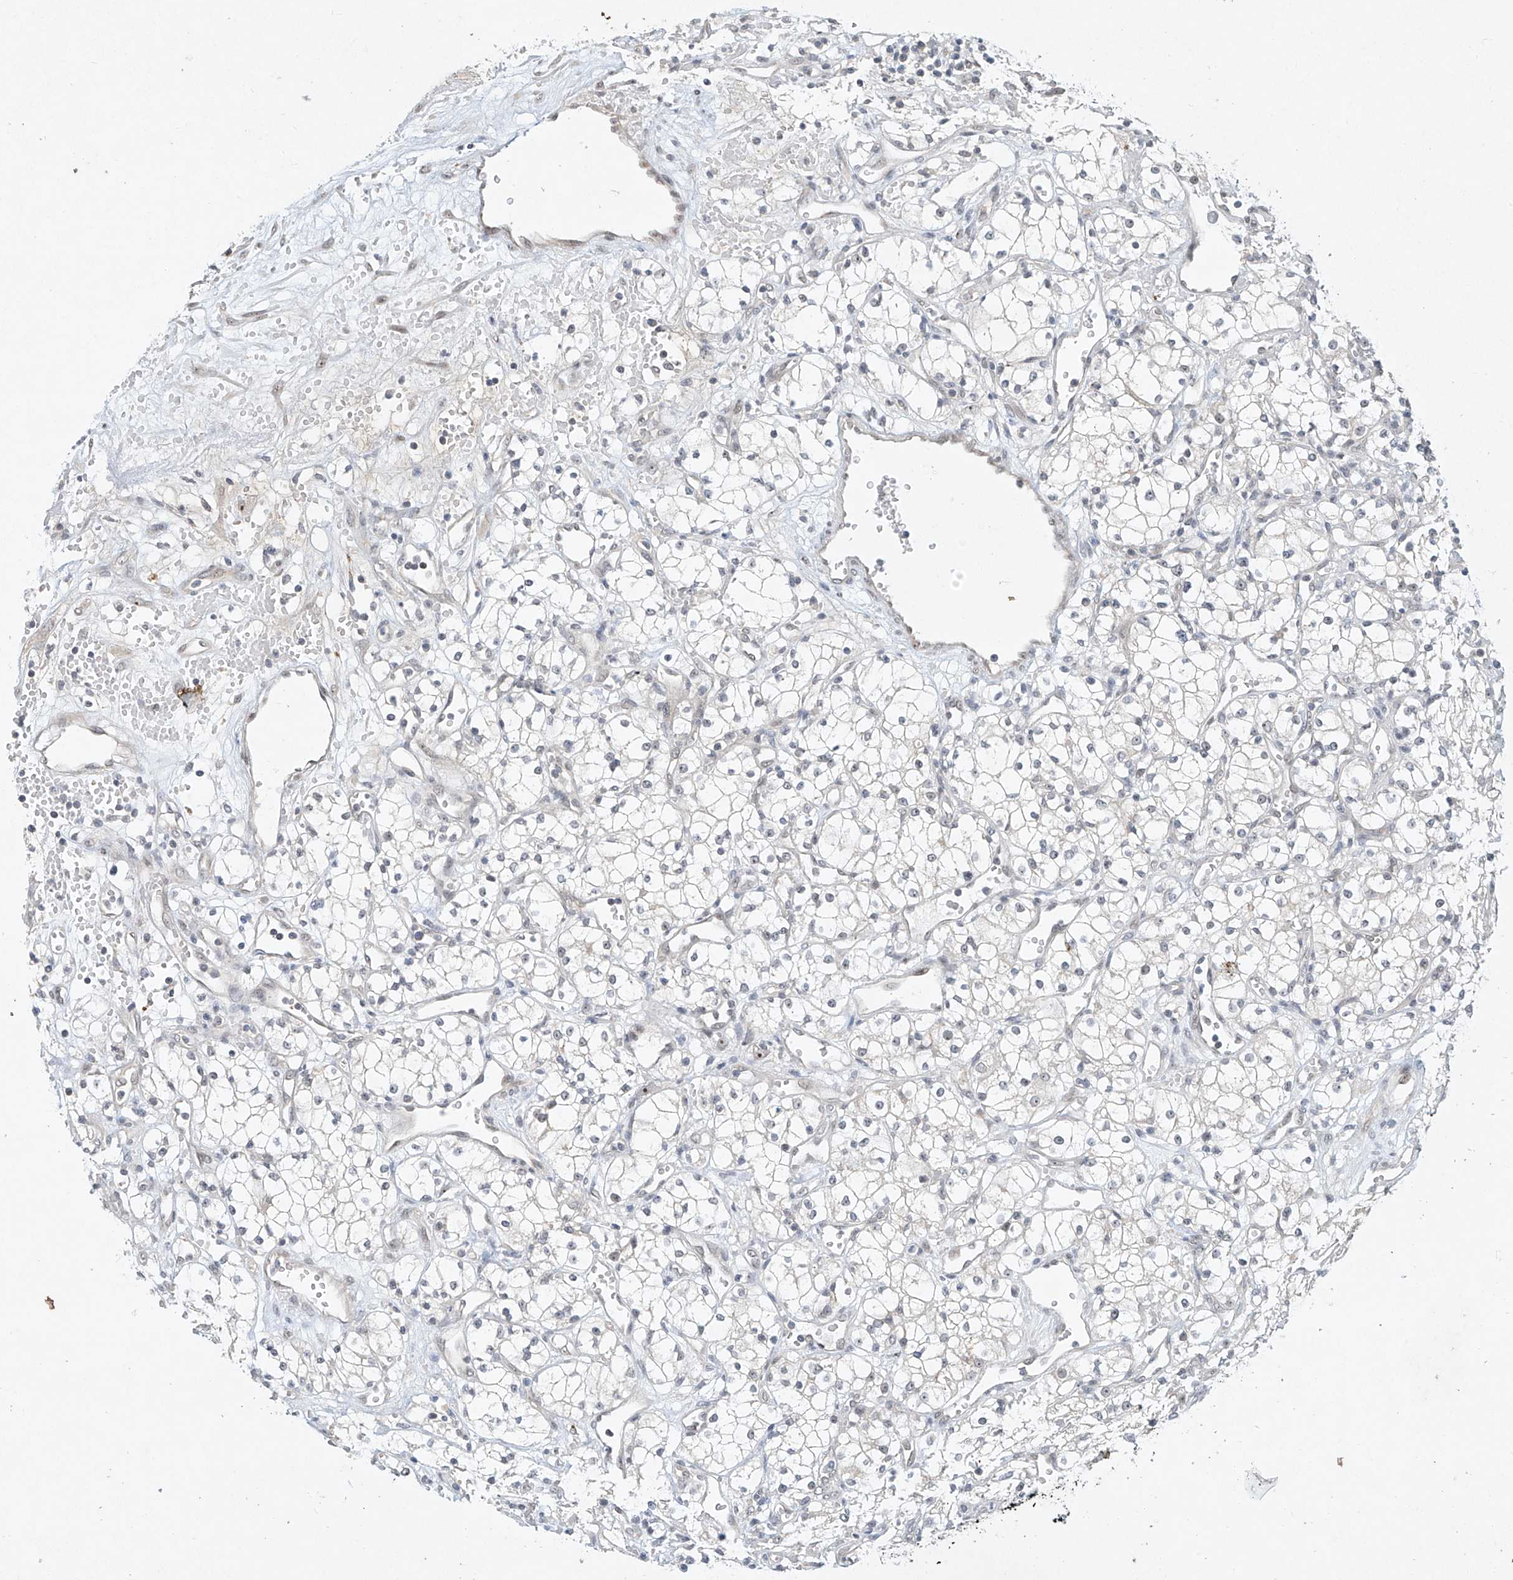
{"staining": {"intensity": "negative", "quantity": "none", "location": "none"}, "tissue": "renal cancer", "cell_type": "Tumor cells", "image_type": "cancer", "snomed": [{"axis": "morphology", "description": "Adenocarcinoma, NOS"}, {"axis": "topography", "description": "Kidney"}], "caption": "The immunohistochemistry (IHC) photomicrograph has no significant expression in tumor cells of renal cancer tissue.", "gene": "TASP1", "patient": {"sex": "male", "age": 59}}